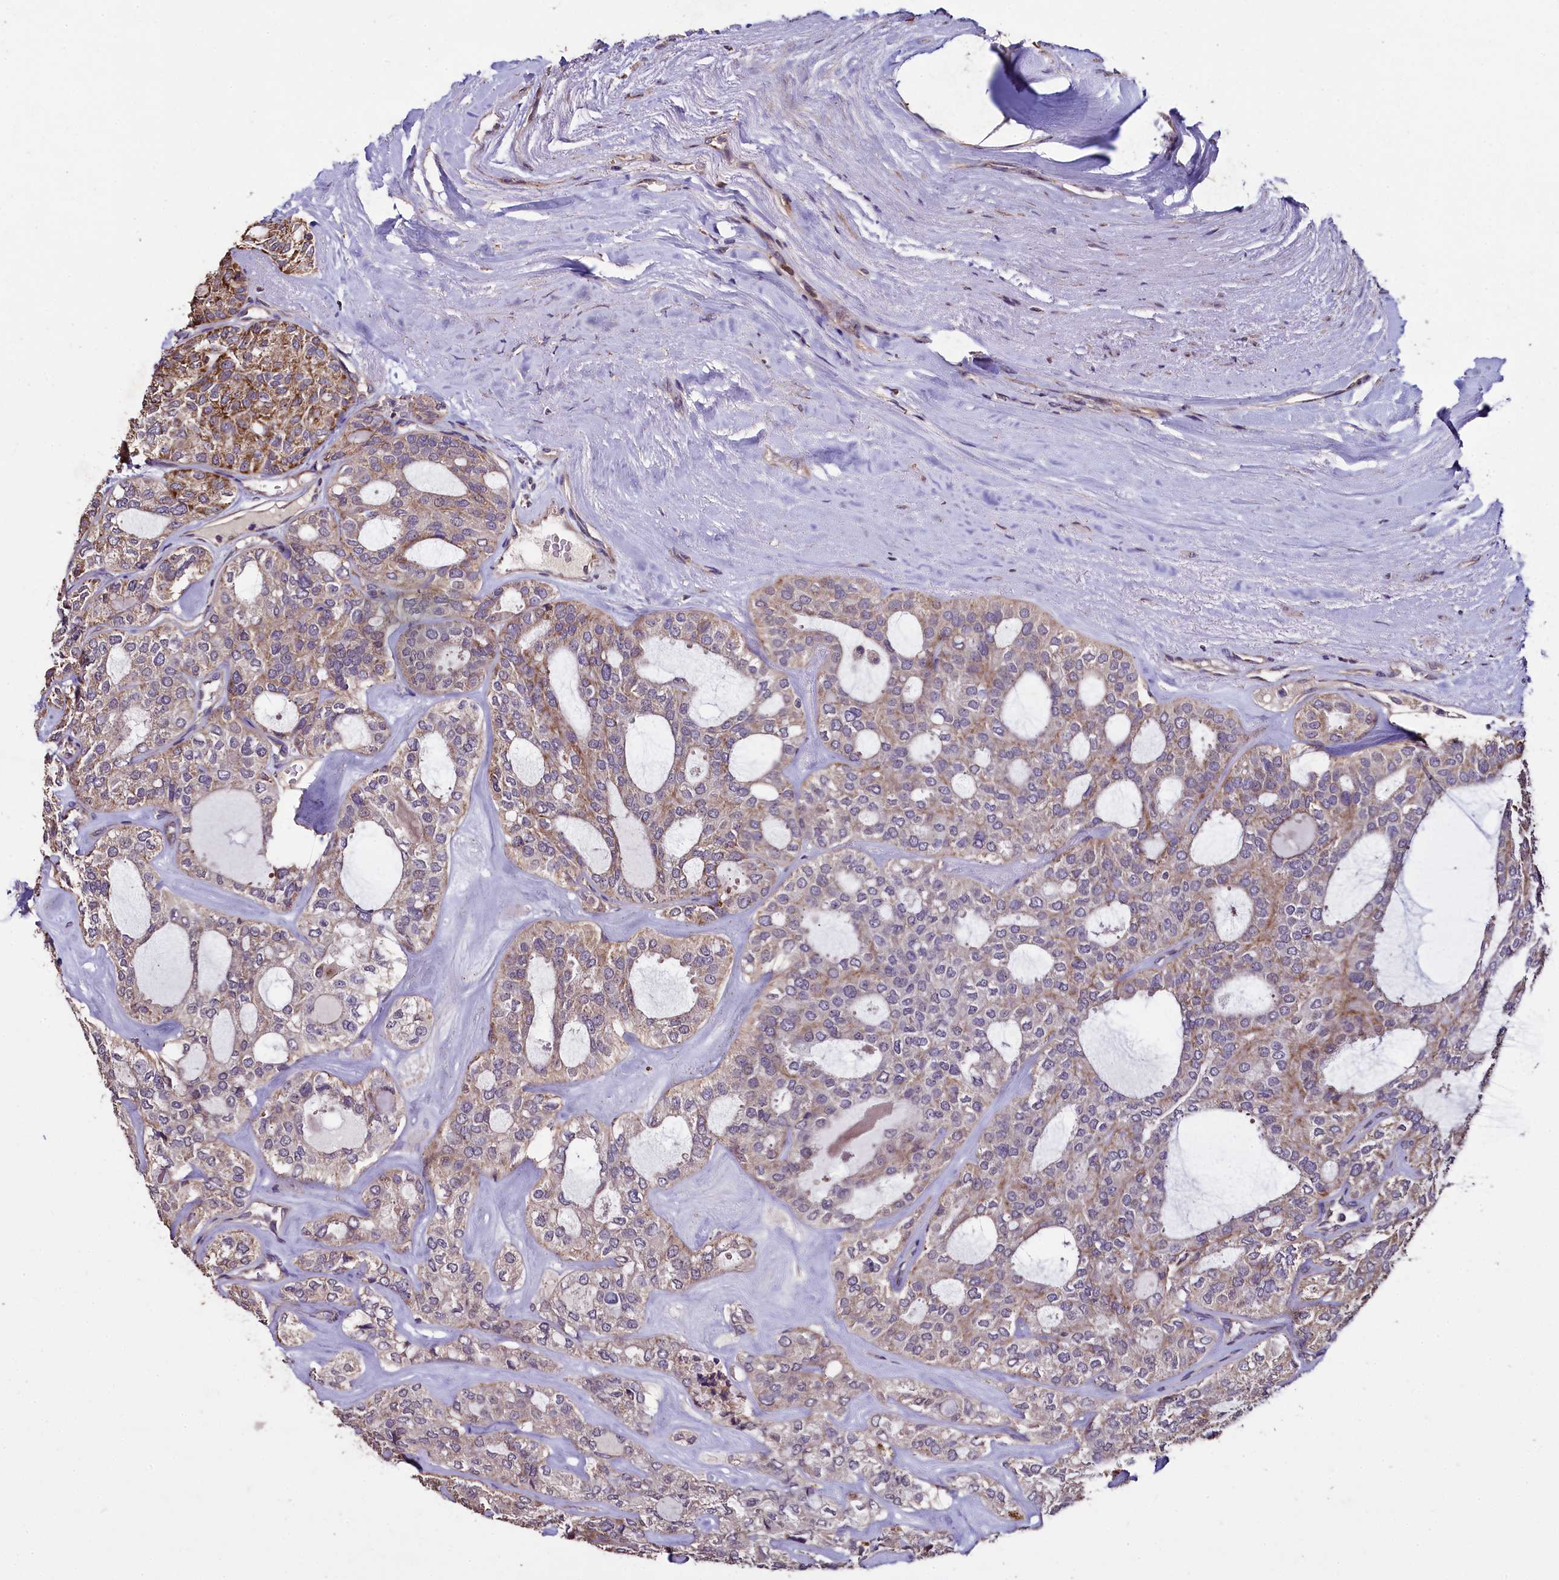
{"staining": {"intensity": "moderate", "quantity": ">75%", "location": "cytoplasmic/membranous"}, "tissue": "thyroid cancer", "cell_type": "Tumor cells", "image_type": "cancer", "snomed": [{"axis": "morphology", "description": "Follicular adenoma carcinoma, NOS"}, {"axis": "topography", "description": "Thyroid gland"}], "caption": "Protein analysis of thyroid follicular adenoma carcinoma tissue demonstrates moderate cytoplasmic/membranous staining in approximately >75% of tumor cells.", "gene": "COQ9", "patient": {"sex": "male", "age": 75}}